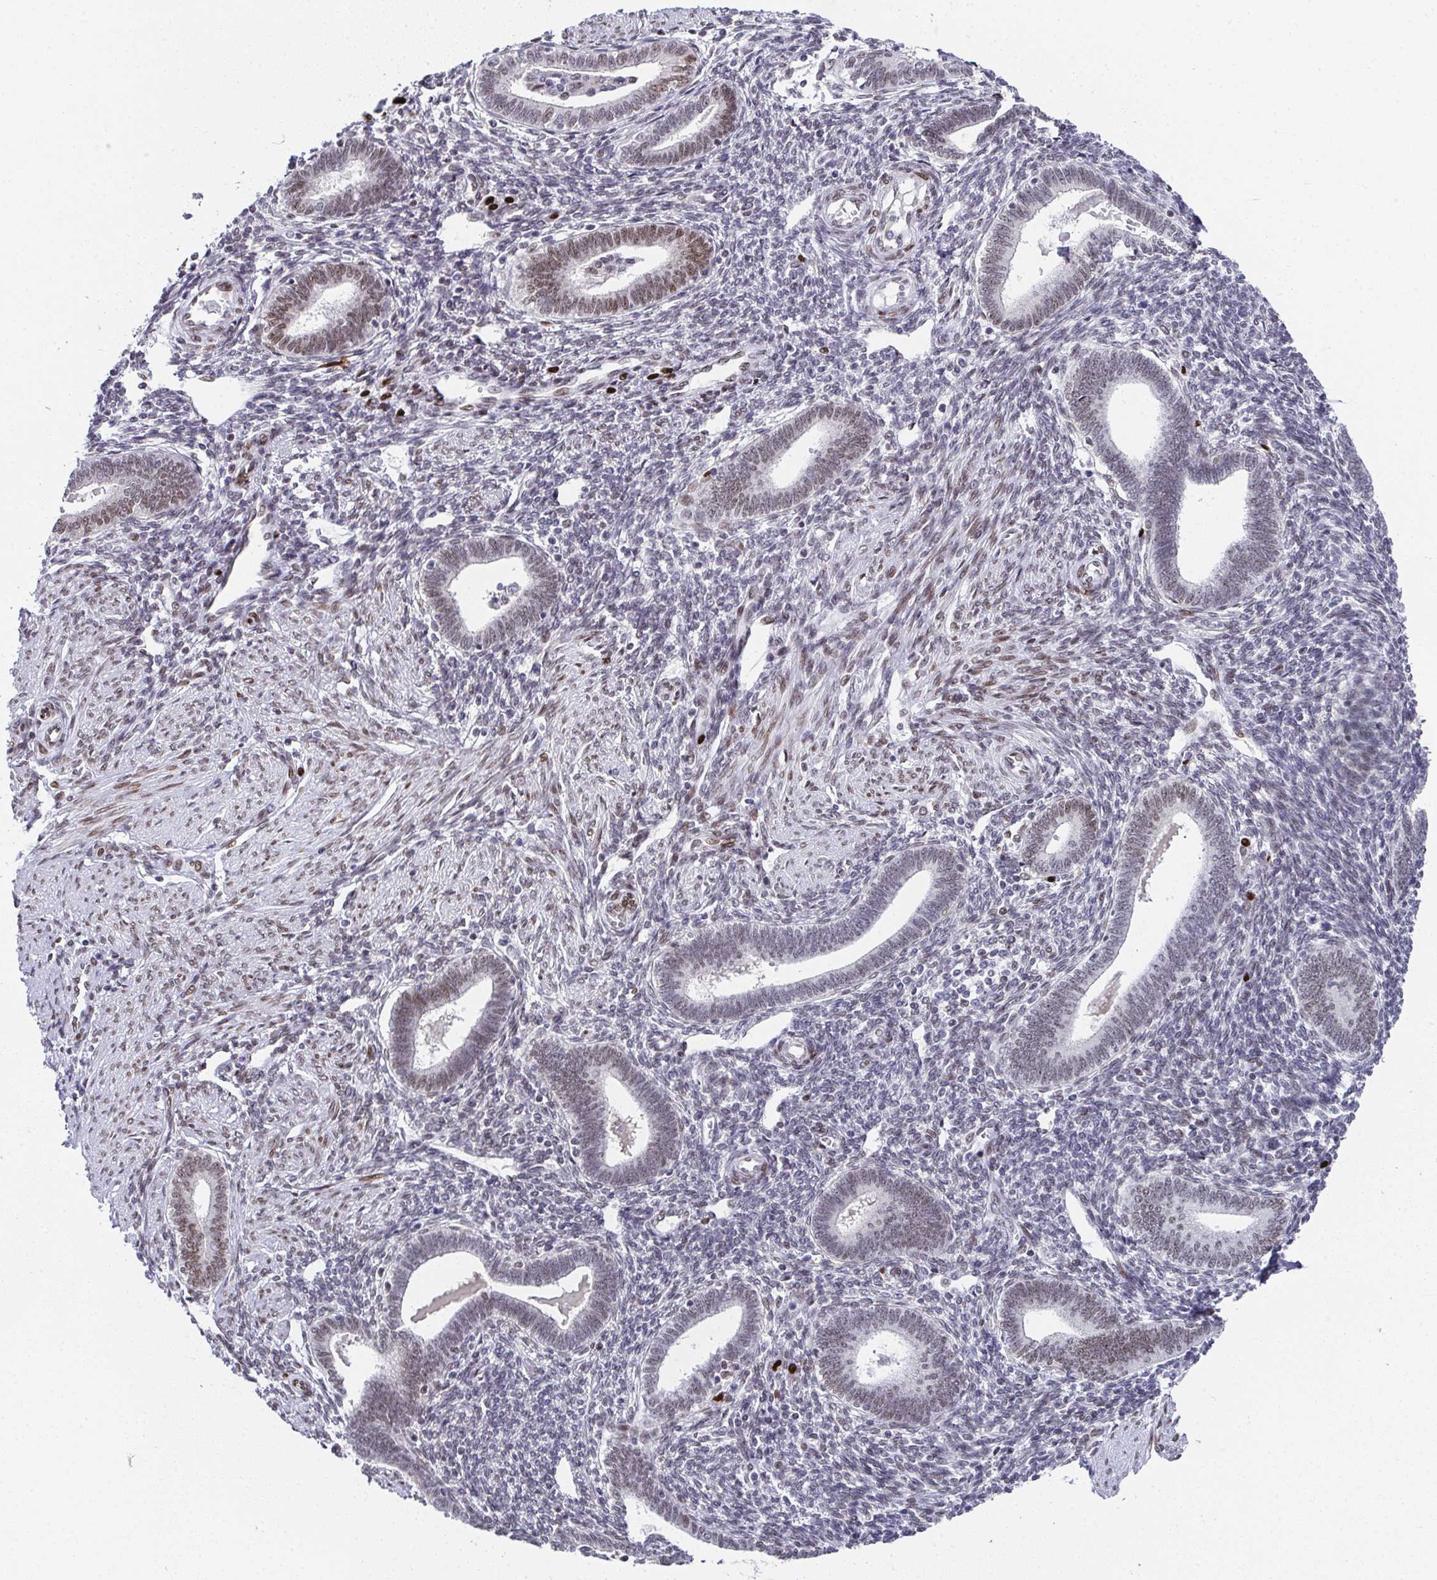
{"staining": {"intensity": "weak", "quantity": "<25%", "location": "cytoplasmic/membranous"}, "tissue": "endometrium", "cell_type": "Cells in endometrial stroma", "image_type": "normal", "snomed": [{"axis": "morphology", "description": "Normal tissue, NOS"}, {"axis": "topography", "description": "Endometrium"}], "caption": "Cells in endometrial stroma show no significant protein staining in normal endometrium.", "gene": "RB1", "patient": {"sex": "female", "age": 42}}